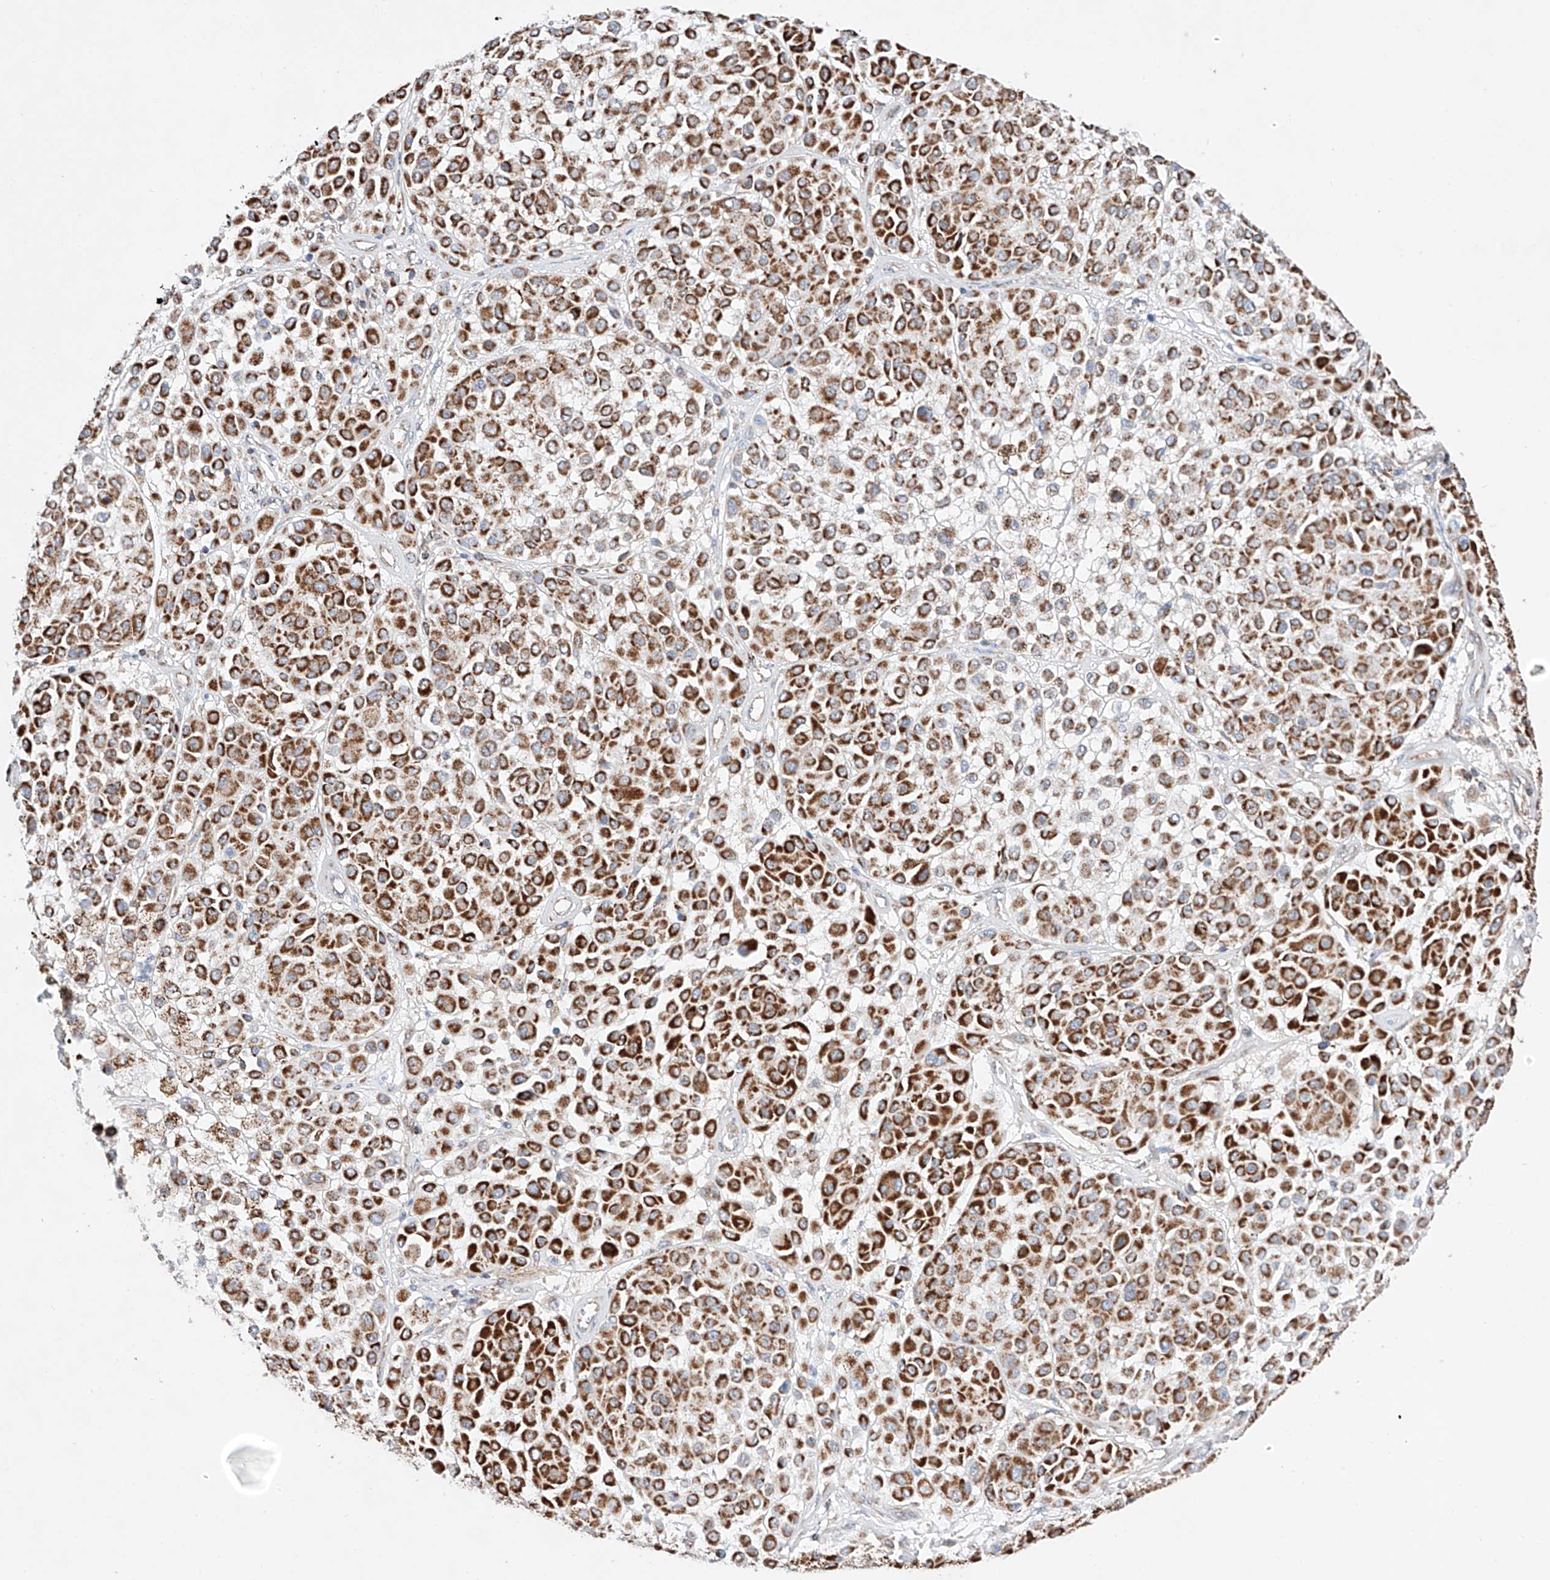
{"staining": {"intensity": "strong", "quantity": ">75%", "location": "cytoplasmic/membranous"}, "tissue": "melanoma", "cell_type": "Tumor cells", "image_type": "cancer", "snomed": [{"axis": "morphology", "description": "Malignant melanoma, Metastatic site"}, {"axis": "topography", "description": "Soft tissue"}], "caption": "Immunohistochemical staining of melanoma shows strong cytoplasmic/membranous protein staining in approximately >75% of tumor cells.", "gene": "KTI12", "patient": {"sex": "male", "age": 41}}